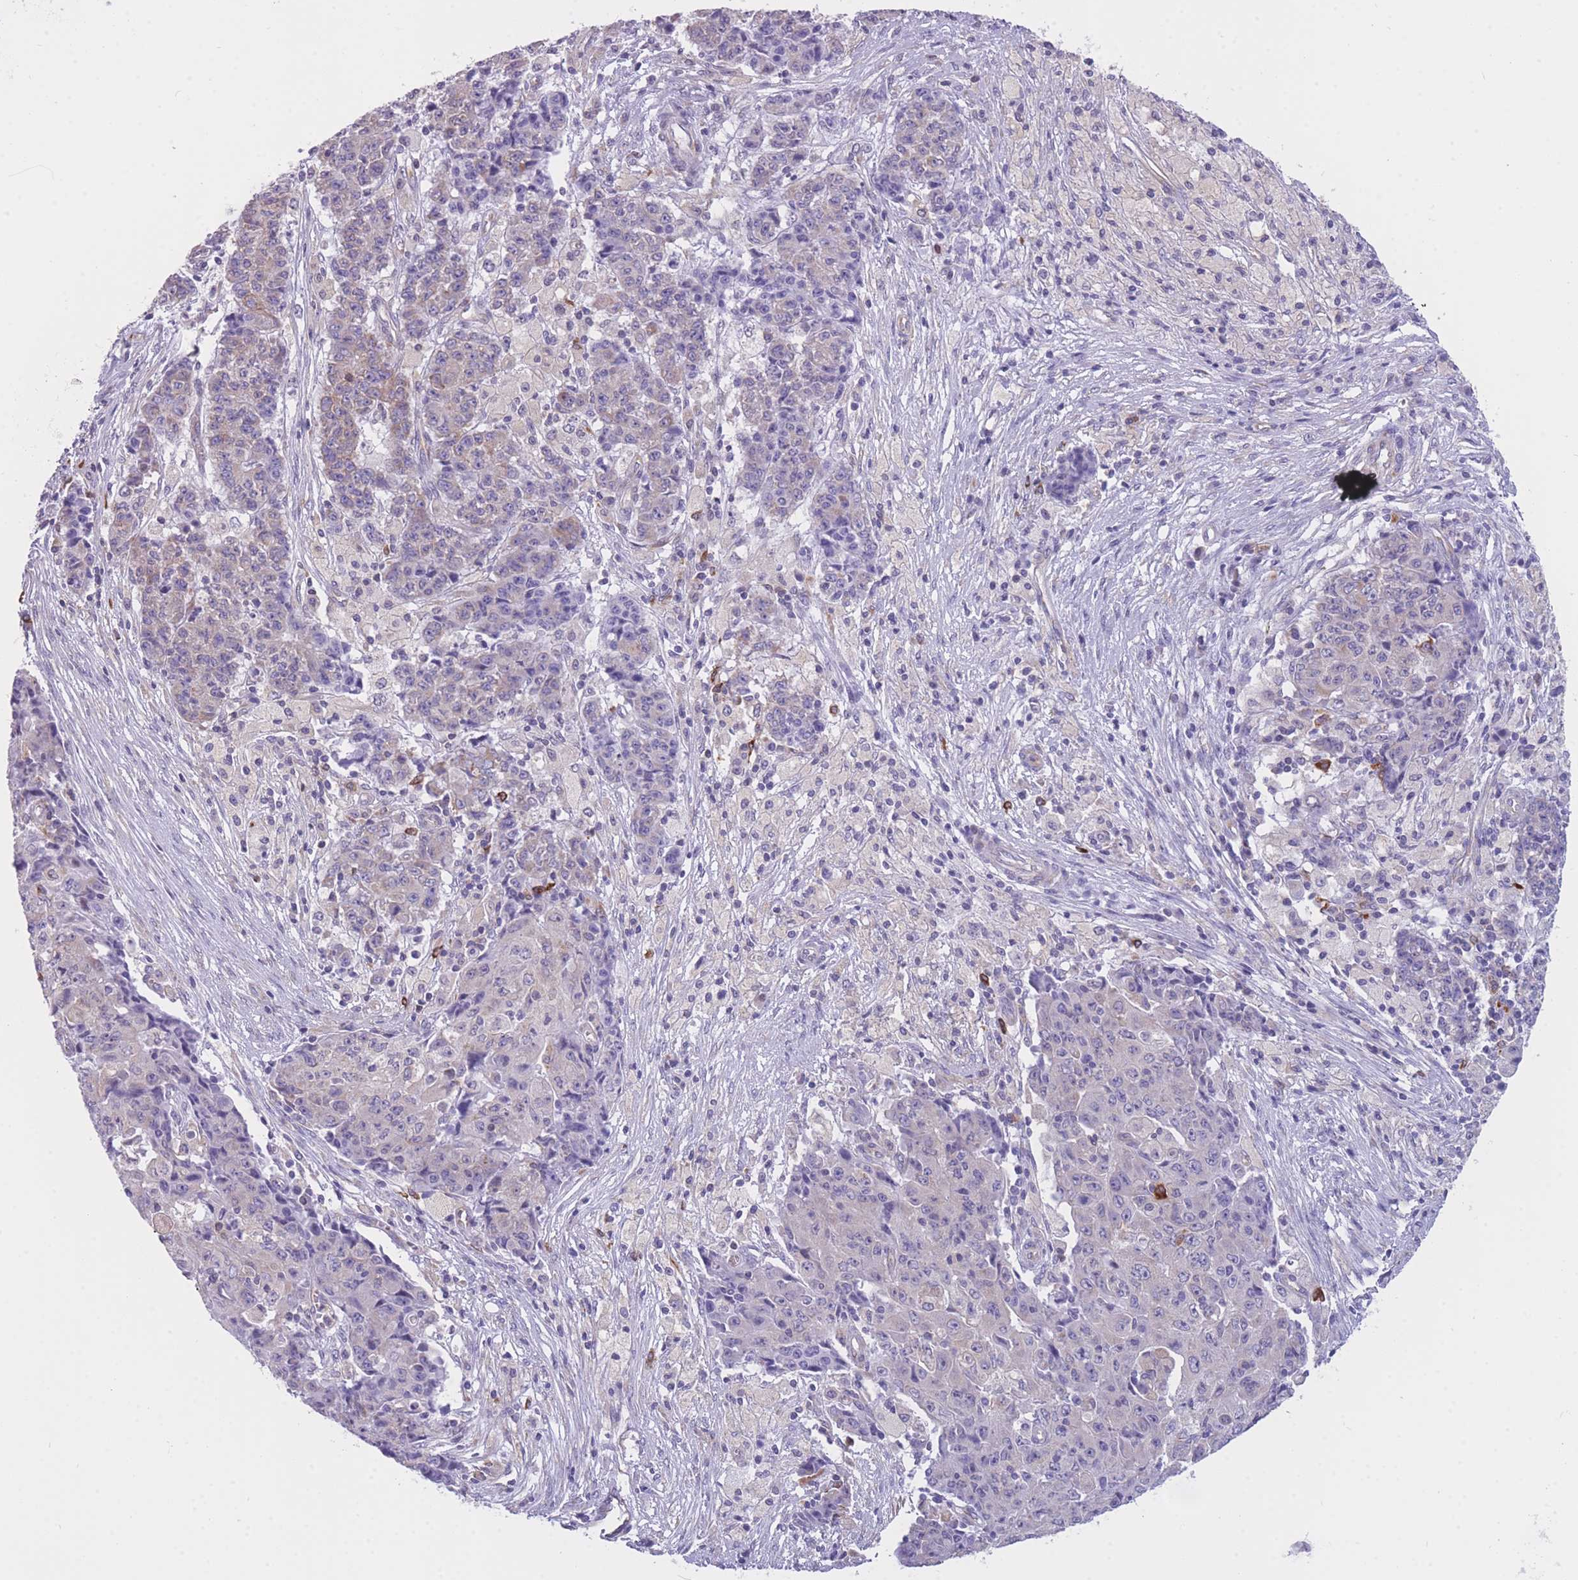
{"staining": {"intensity": "weak", "quantity": "<25%", "location": "cytoplasmic/membranous"}, "tissue": "ovarian cancer", "cell_type": "Tumor cells", "image_type": "cancer", "snomed": [{"axis": "morphology", "description": "Carcinoma, endometroid"}, {"axis": "topography", "description": "Ovary"}], "caption": "Human ovarian cancer (endometroid carcinoma) stained for a protein using IHC exhibits no staining in tumor cells.", "gene": "ZNF662", "patient": {"sex": "female", "age": 42}}